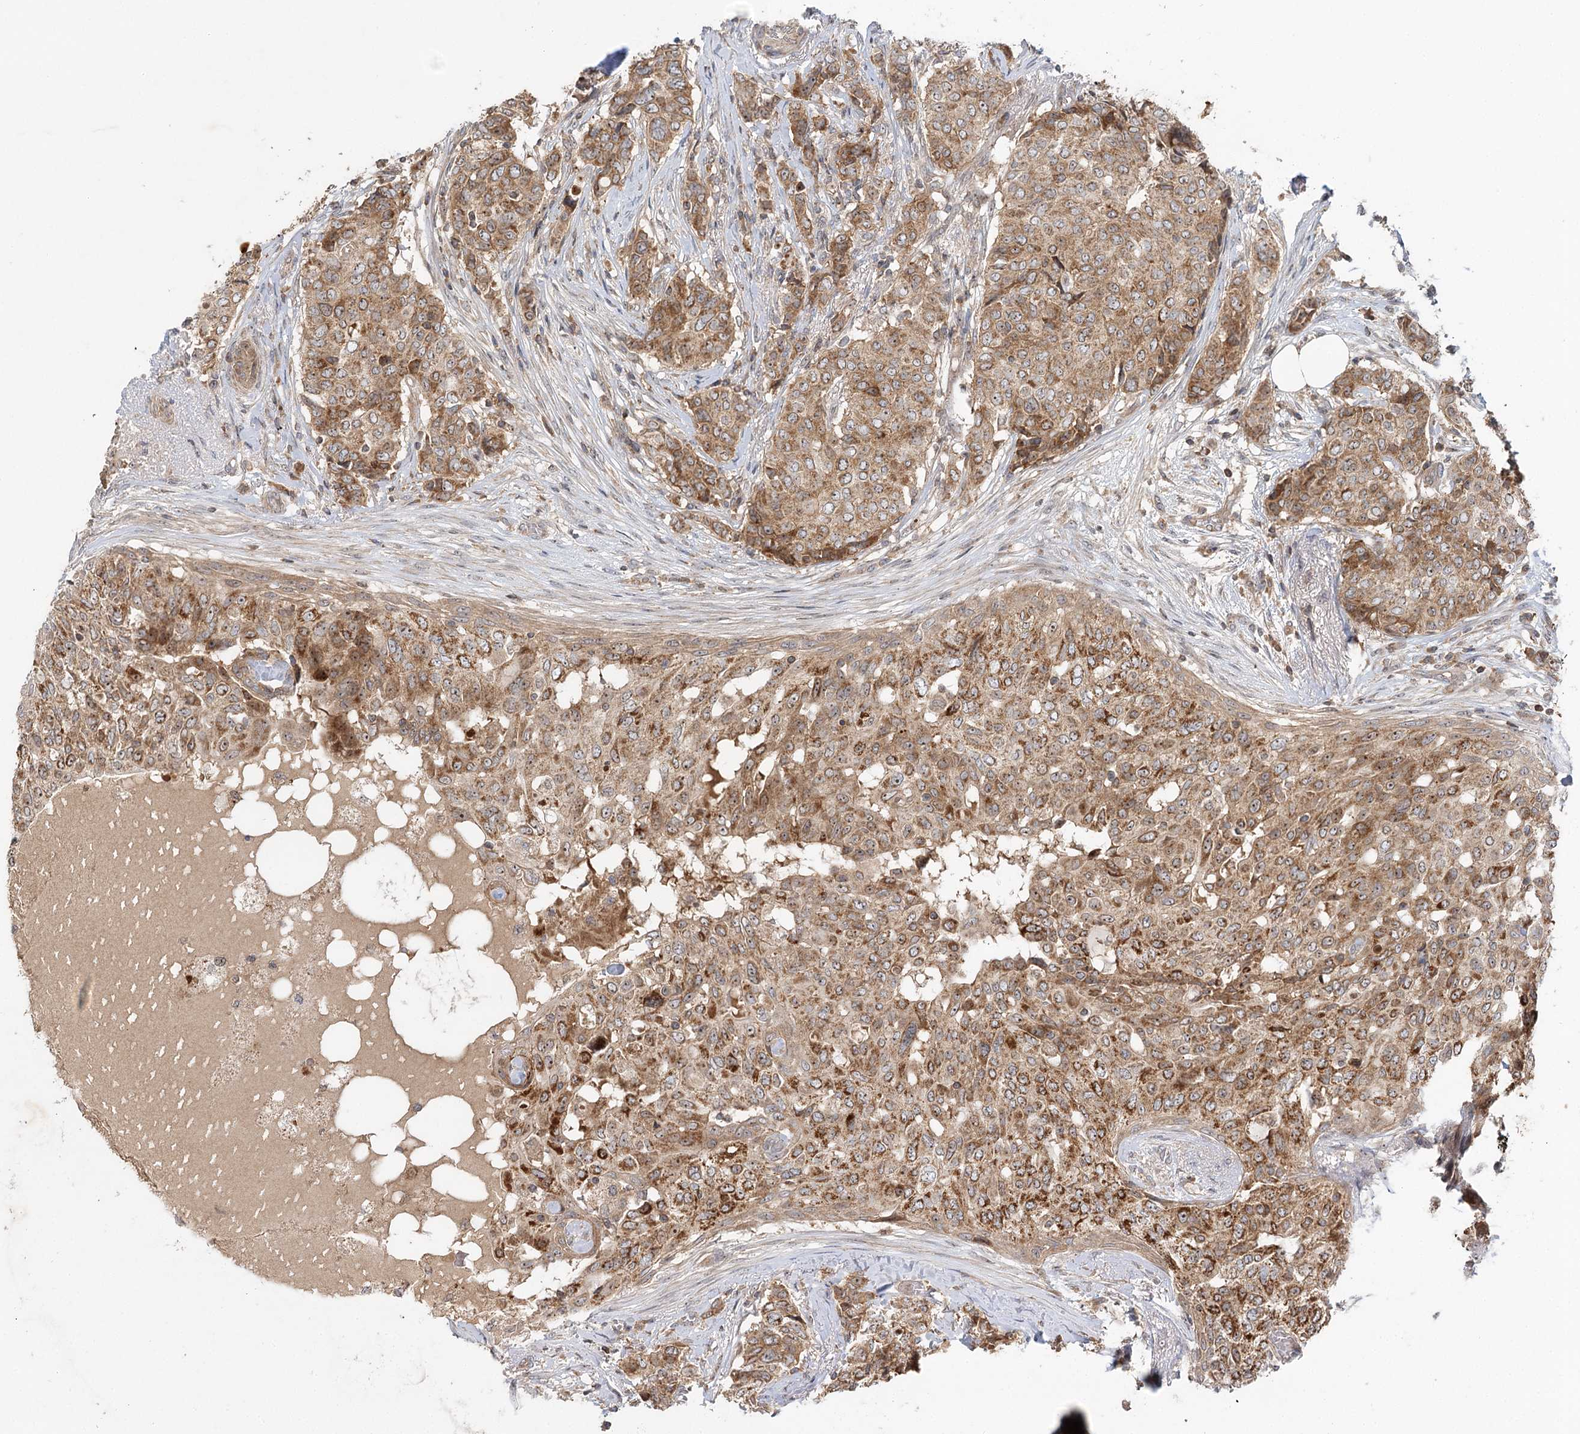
{"staining": {"intensity": "moderate", "quantity": ">75%", "location": "cytoplasmic/membranous,nuclear"}, "tissue": "breast cancer", "cell_type": "Tumor cells", "image_type": "cancer", "snomed": [{"axis": "morphology", "description": "Lobular carcinoma"}, {"axis": "topography", "description": "Breast"}], "caption": "A medium amount of moderate cytoplasmic/membranous and nuclear positivity is seen in approximately >75% of tumor cells in breast lobular carcinoma tissue.", "gene": "RAPGEF6", "patient": {"sex": "female", "age": 51}}